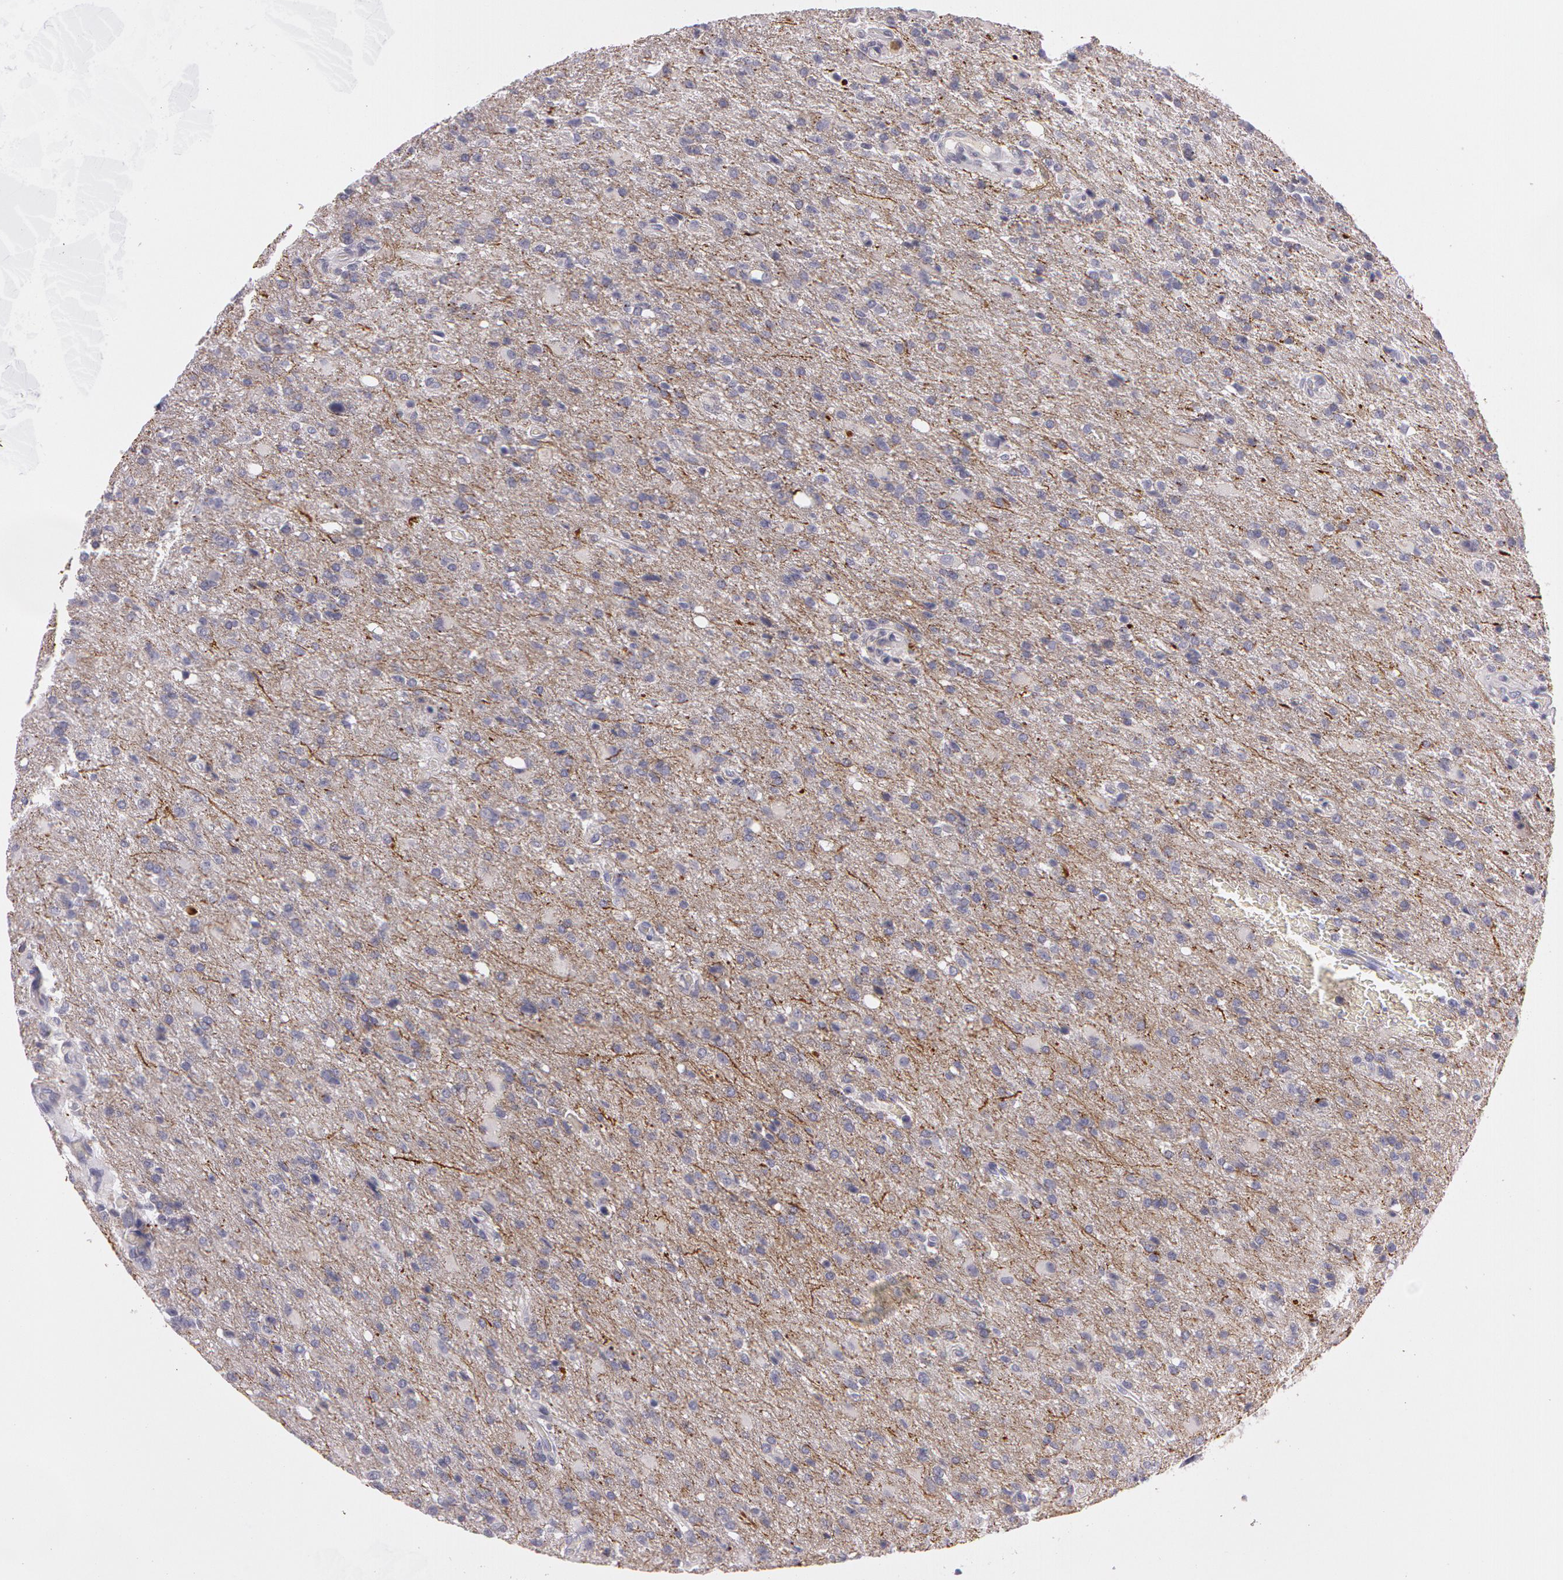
{"staining": {"intensity": "negative", "quantity": "none", "location": "none"}, "tissue": "glioma", "cell_type": "Tumor cells", "image_type": "cancer", "snomed": [{"axis": "morphology", "description": "Glioma, malignant, High grade"}, {"axis": "topography", "description": "Brain"}], "caption": "A photomicrograph of human high-grade glioma (malignant) is negative for staining in tumor cells. (DAB immunohistochemistry (IHC), high magnification).", "gene": "MXRA5", "patient": {"sex": "male", "age": 68}}